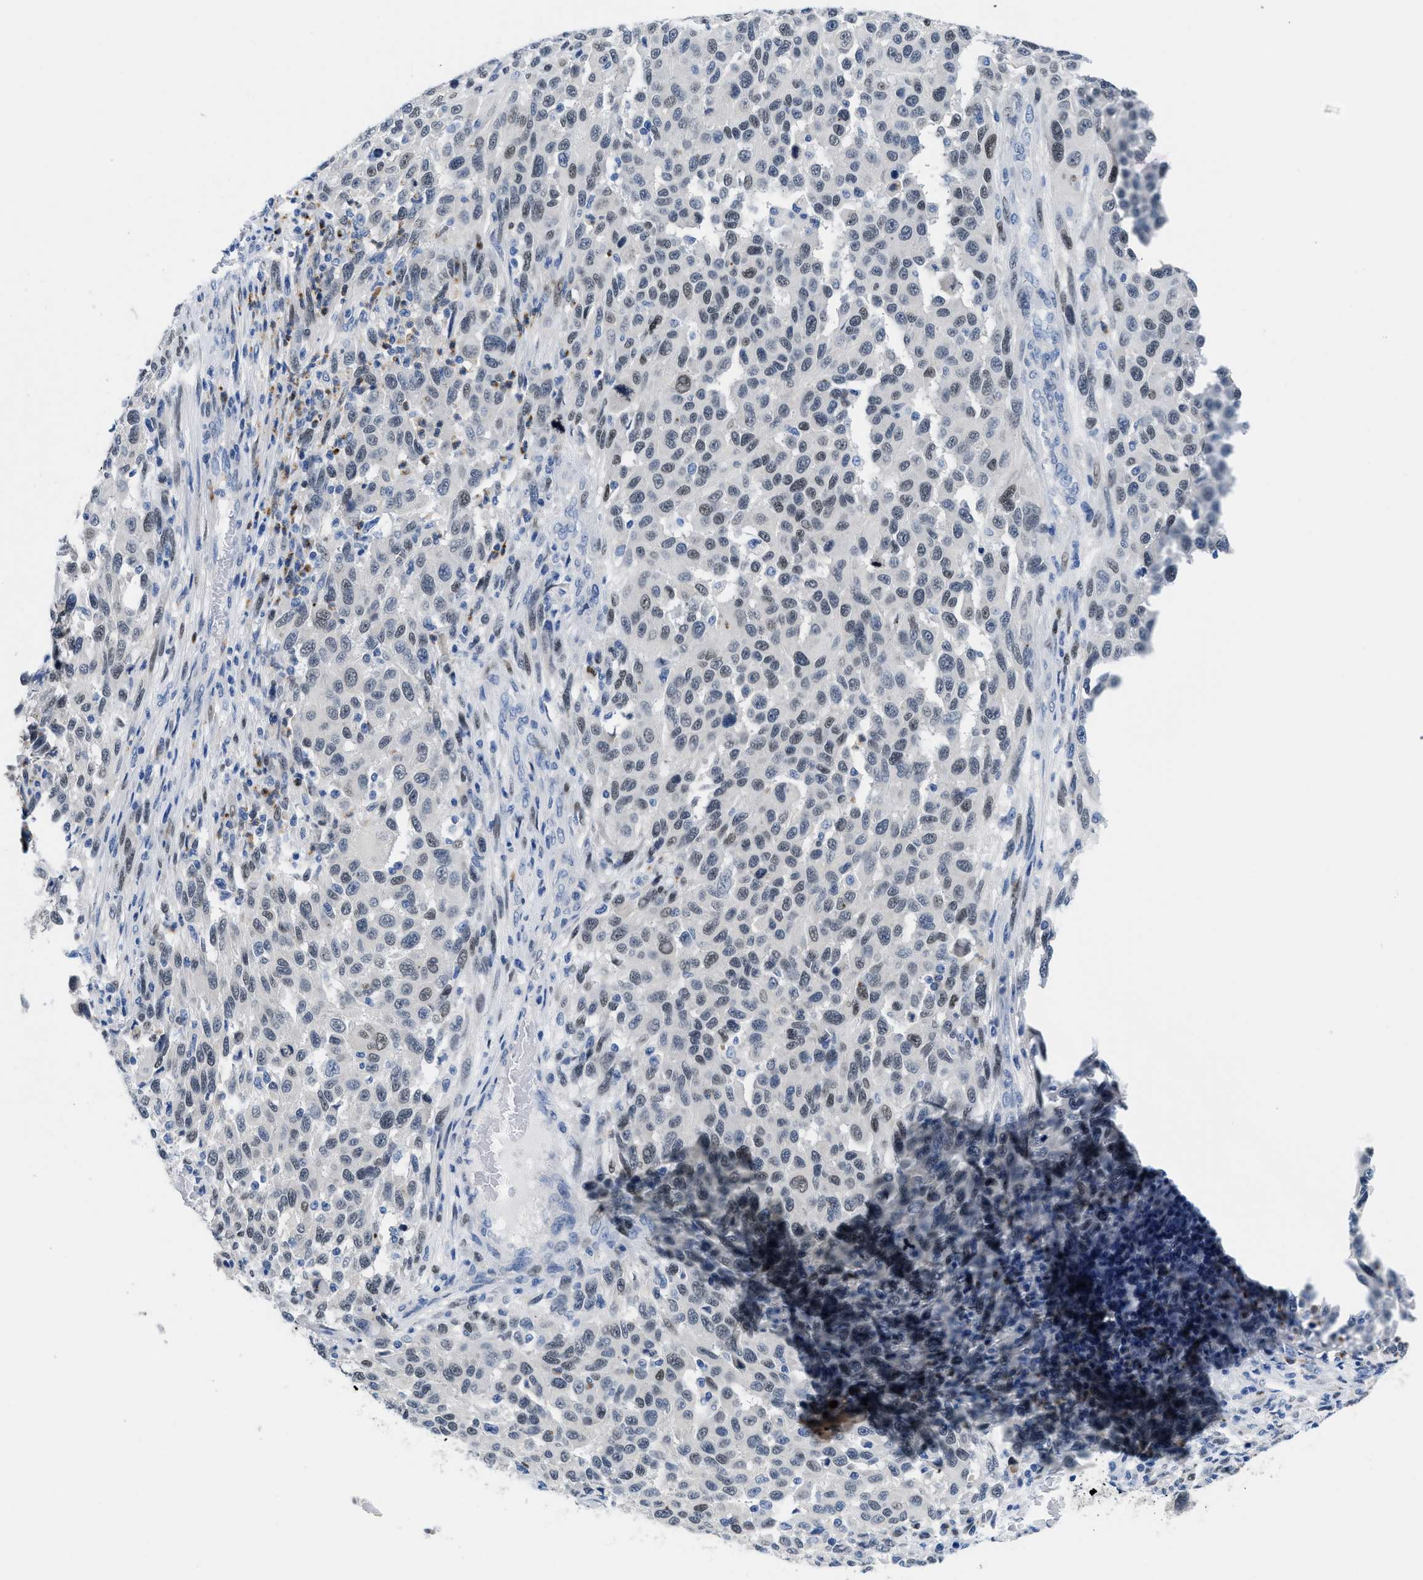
{"staining": {"intensity": "weak", "quantity": "<25%", "location": "nuclear"}, "tissue": "melanoma", "cell_type": "Tumor cells", "image_type": "cancer", "snomed": [{"axis": "morphology", "description": "Malignant melanoma, Metastatic site"}, {"axis": "topography", "description": "Lymph node"}], "caption": "The IHC histopathology image has no significant positivity in tumor cells of melanoma tissue. (DAB (3,3'-diaminobenzidine) immunohistochemistry (IHC), high magnification).", "gene": "NFIX", "patient": {"sex": "male", "age": 61}}